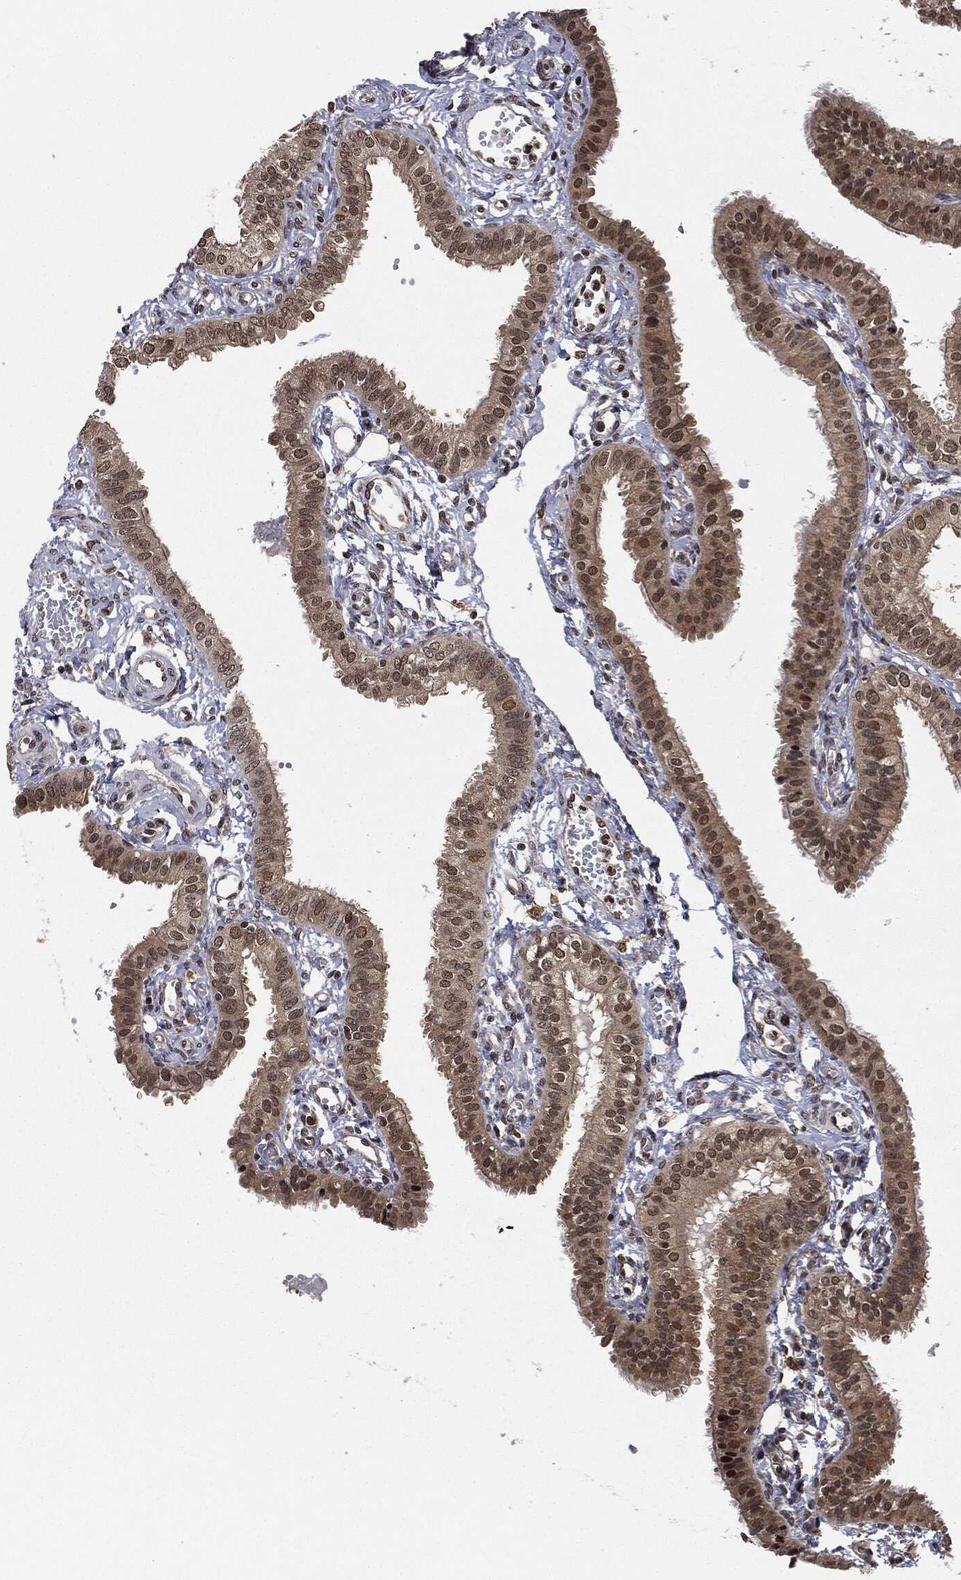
{"staining": {"intensity": "moderate", "quantity": ">75%", "location": "cytoplasmic/membranous,nuclear"}, "tissue": "fallopian tube", "cell_type": "Glandular cells", "image_type": "normal", "snomed": [{"axis": "morphology", "description": "Normal tissue, NOS"}, {"axis": "topography", "description": "Fallopian tube"}, {"axis": "topography", "description": "Ovary"}], "caption": "A brown stain labels moderate cytoplasmic/membranous,nuclear positivity of a protein in glandular cells of unremarkable fallopian tube. (DAB IHC with brightfield microscopy, high magnification).", "gene": "TBC1D22A", "patient": {"sex": "female", "age": 49}}